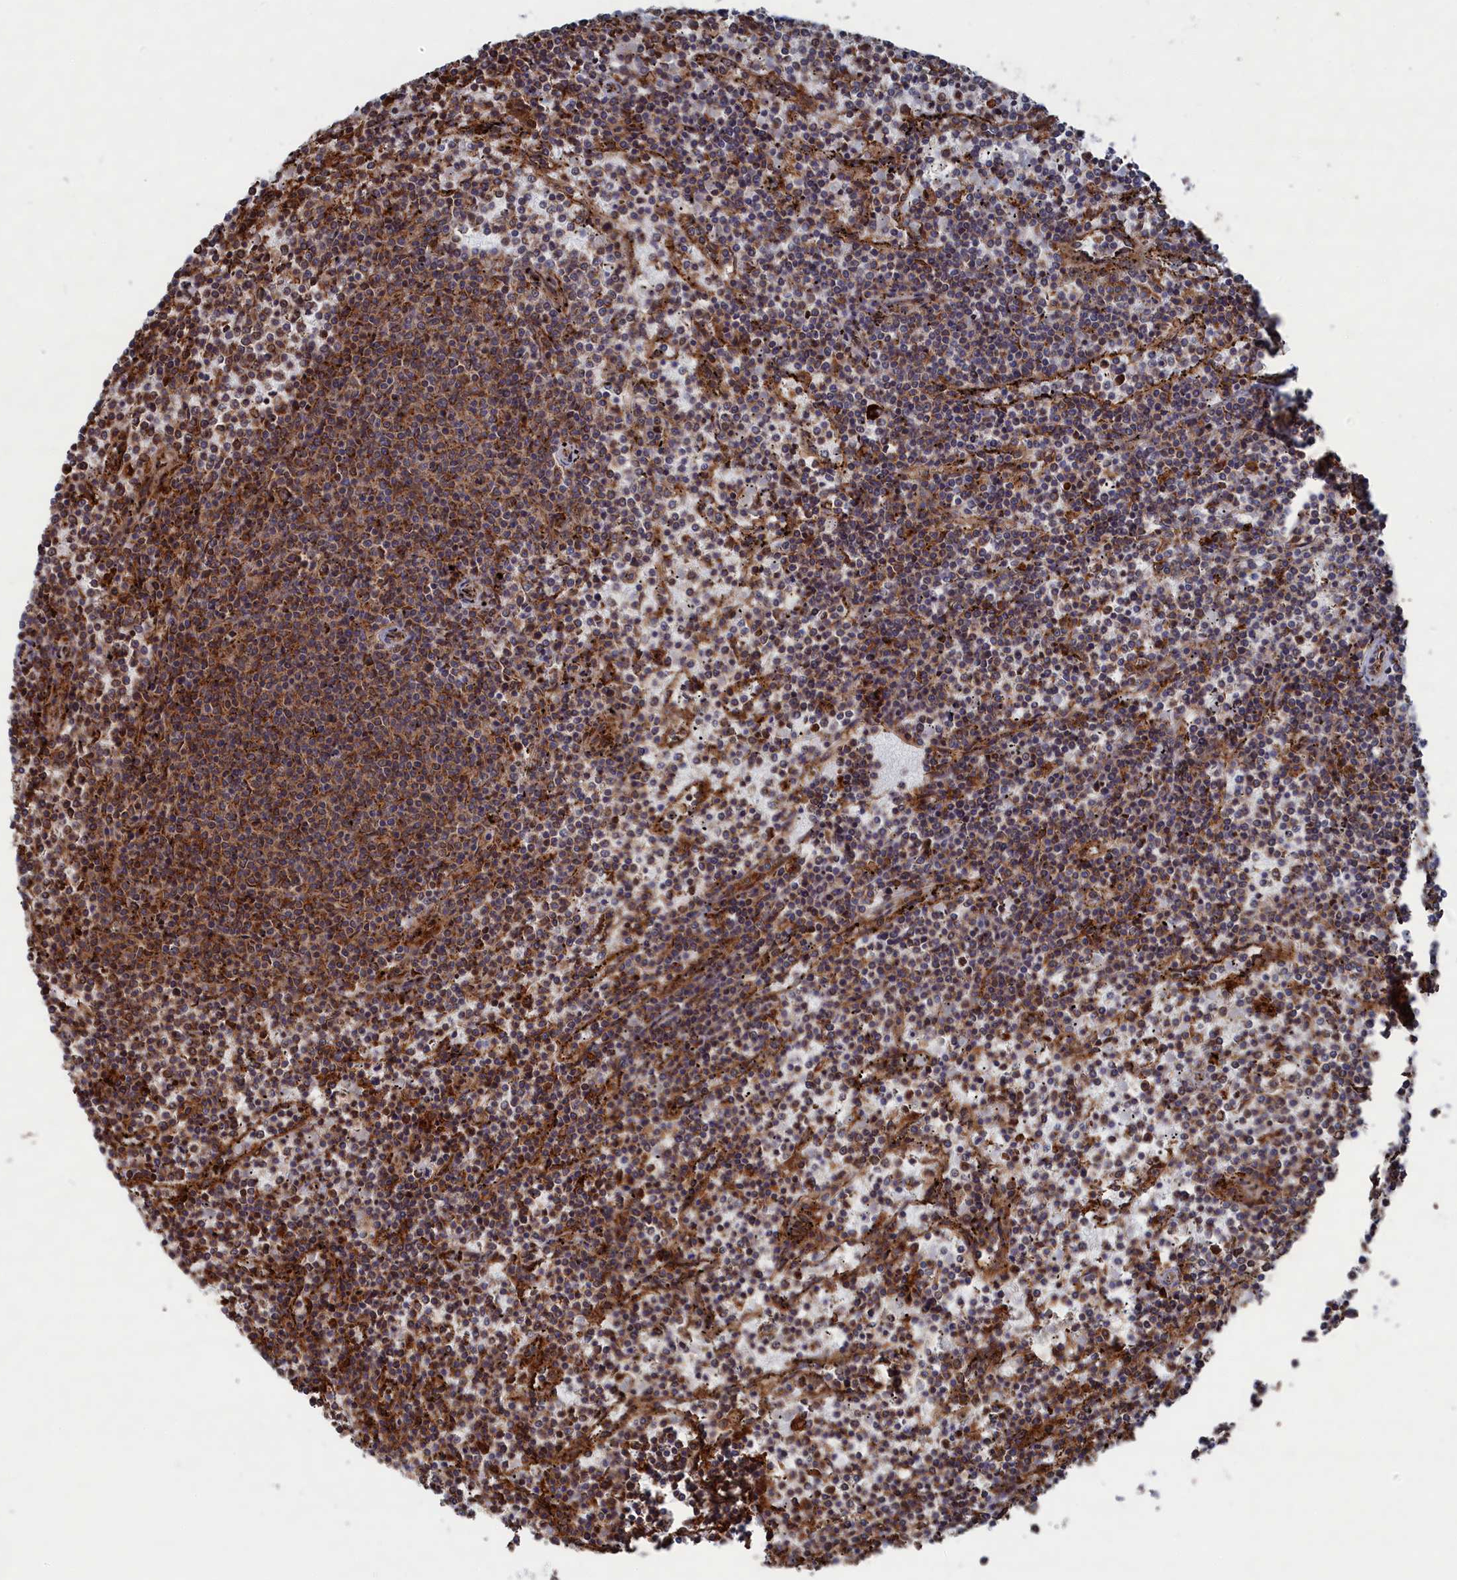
{"staining": {"intensity": "moderate", "quantity": "25%-75%", "location": "cytoplasmic/membranous"}, "tissue": "lymphoma", "cell_type": "Tumor cells", "image_type": "cancer", "snomed": [{"axis": "morphology", "description": "Malignant lymphoma, non-Hodgkin's type, Low grade"}, {"axis": "topography", "description": "Spleen"}], "caption": "Lymphoma tissue reveals moderate cytoplasmic/membranous staining in approximately 25%-75% of tumor cells, visualized by immunohistochemistry.", "gene": "BPIFB6", "patient": {"sex": "female", "age": 50}}